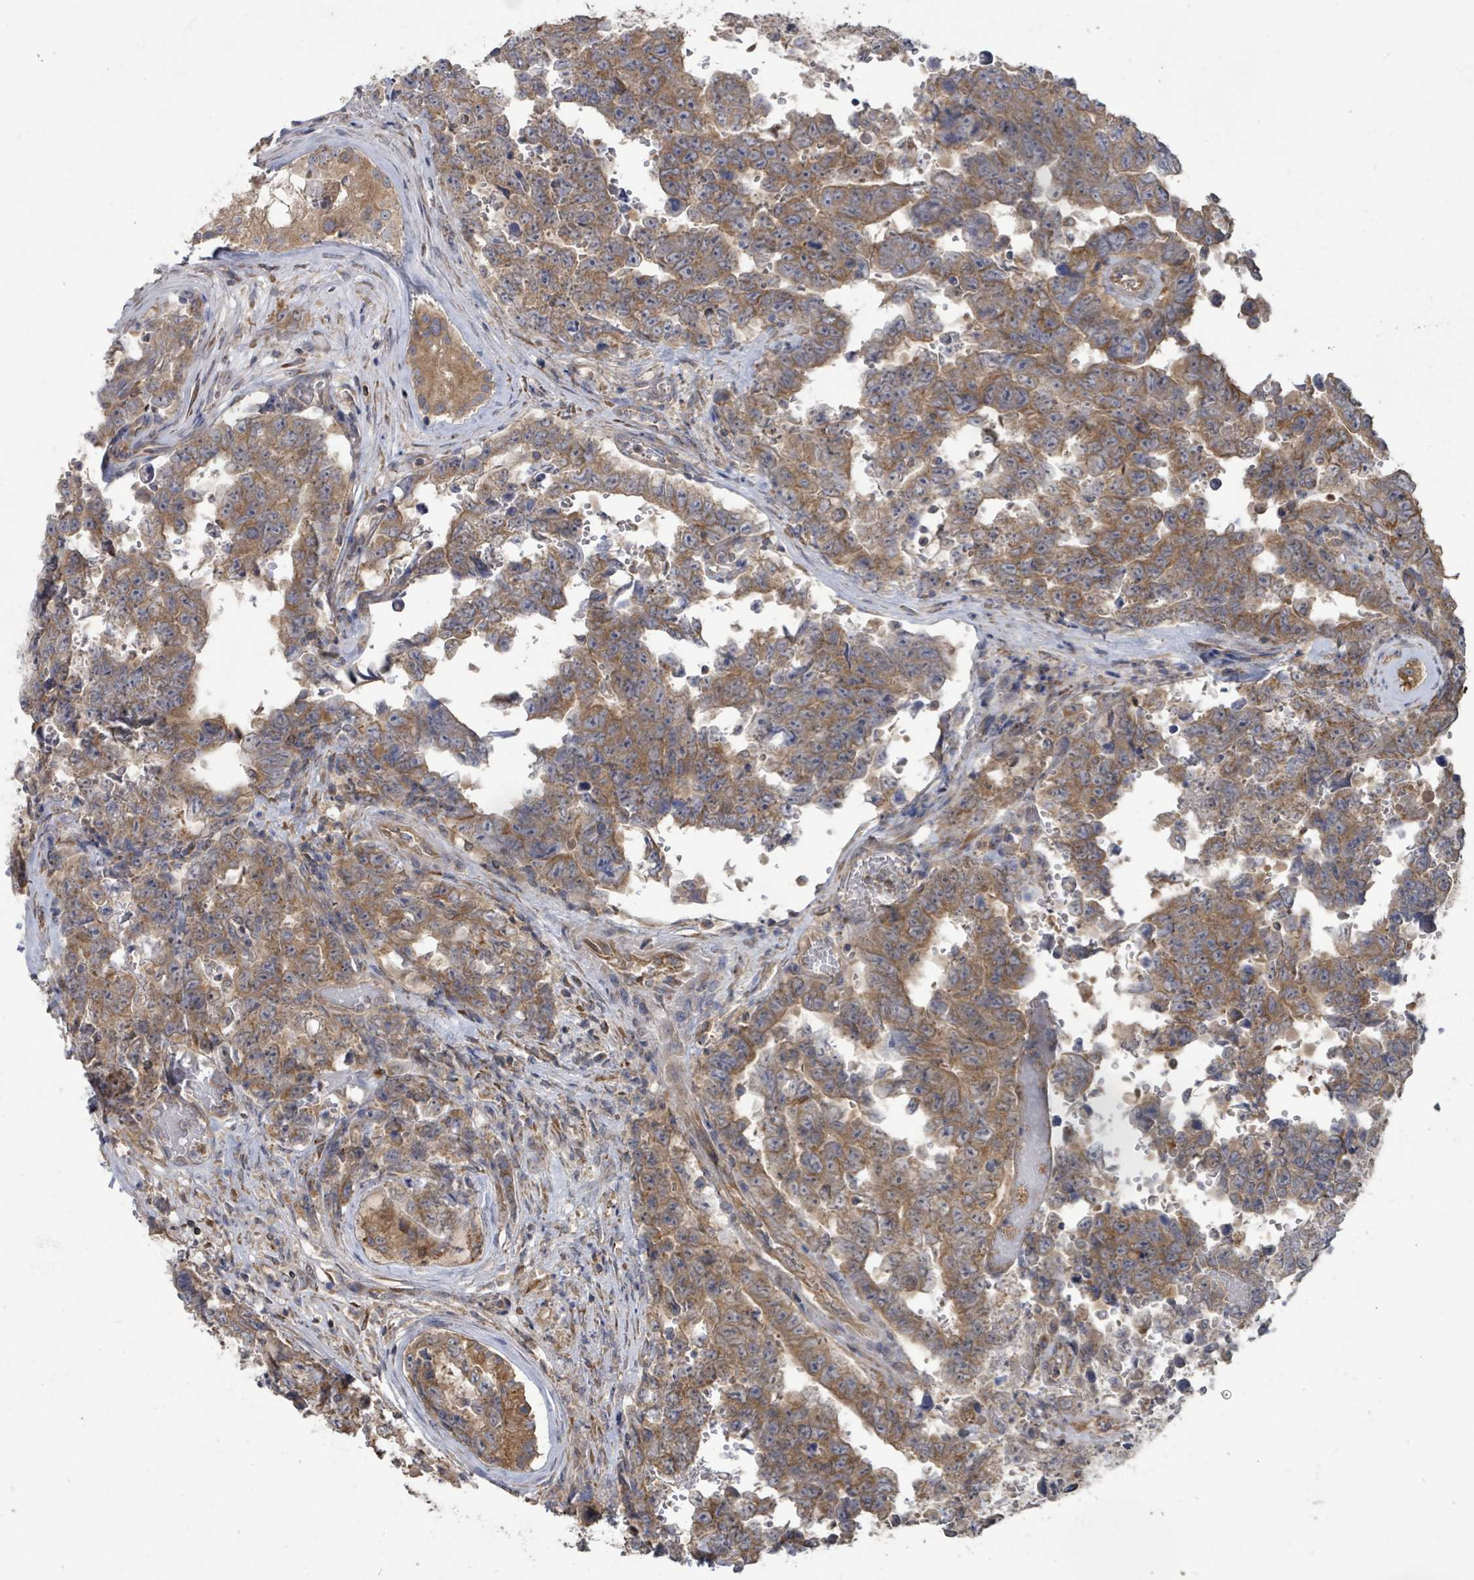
{"staining": {"intensity": "moderate", "quantity": ">75%", "location": "cytoplasmic/membranous"}, "tissue": "testis cancer", "cell_type": "Tumor cells", "image_type": "cancer", "snomed": [{"axis": "morphology", "description": "Normal tissue, NOS"}, {"axis": "morphology", "description": "Carcinoma, Embryonal, NOS"}, {"axis": "topography", "description": "Testis"}, {"axis": "topography", "description": "Epididymis"}], "caption": "Moderate cytoplasmic/membranous staining is seen in about >75% of tumor cells in testis embryonal carcinoma.", "gene": "SLC9A7", "patient": {"sex": "male", "age": 25}}